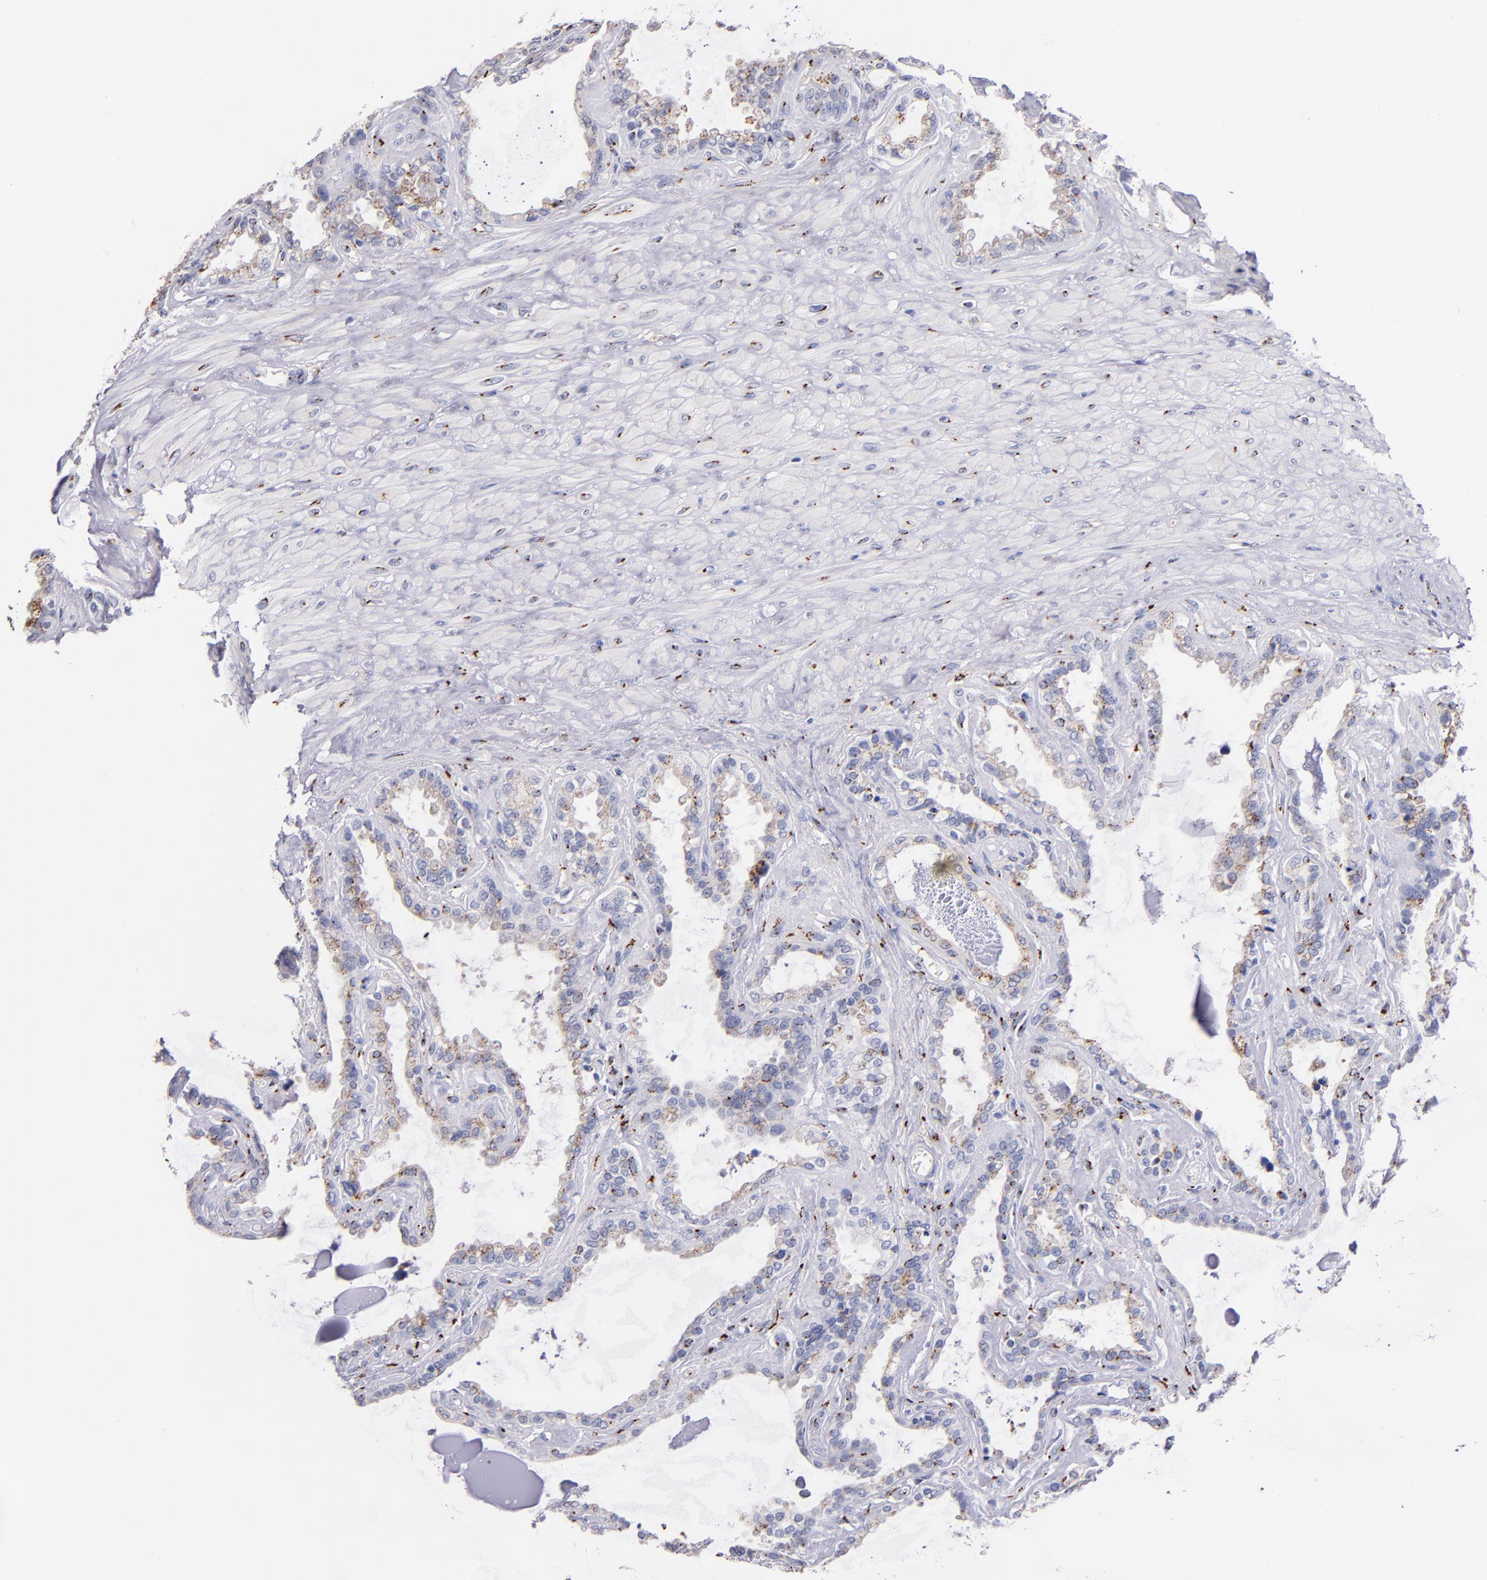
{"staining": {"intensity": "weak", "quantity": "25%-75%", "location": "cytoplasmic/membranous"}, "tissue": "seminal vesicle", "cell_type": "Glandular cells", "image_type": "normal", "snomed": [{"axis": "morphology", "description": "Normal tissue, NOS"}, {"axis": "morphology", "description": "Inflammation, NOS"}, {"axis": "topography", "description": "Urinary bladder"}, {"axis": "topography", "description": "Prostate"}, {"axis": "topography", "description": "Seminal veicle"}], "caption": "A micrograph of human seminal vesicle stained for a protein shows weak cytoplasmic/membranous brown staining in glandular cells. The protein of interest is stained brown, and the nuclei are stained in blue (DAB (3,3'-diaminobenzidine) IHC with brightfield microscopy, high magnification).", "gene": "GOLIM4", "patient": {"sex": "male", "age": 82}}